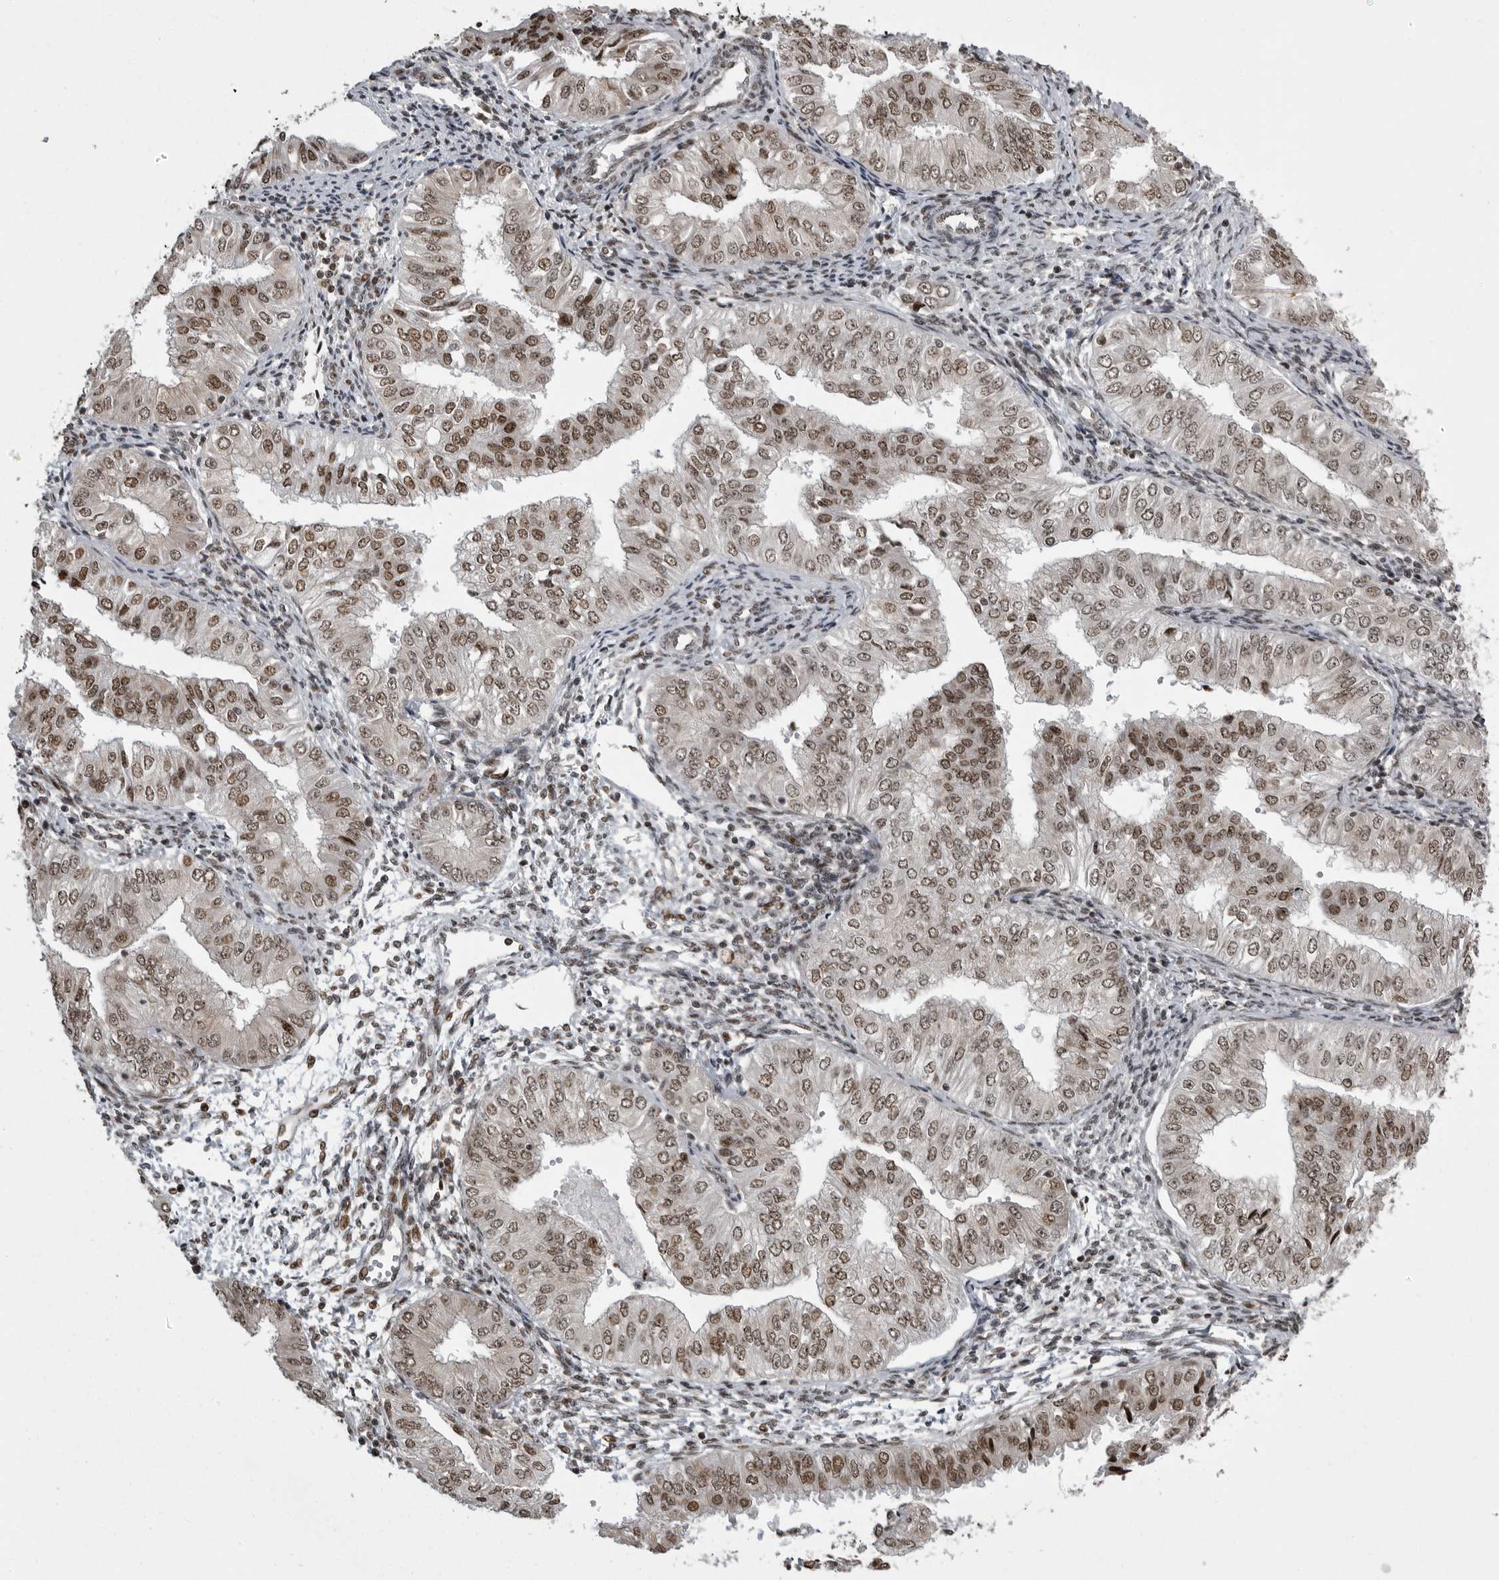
{"staining": {"intensity": "moderate", "quantity": ">75%", "location": "nuclear"}, "tissue": "endometrial cancer", "cell_type": "Tumor cells", "image_type": "cancer", "snomed": [{"axis": "morphology", "description": "Normal tissue, NOS"}, {"axis": "morphology", "description": "Adenocarcinoma, NOS"}, {"axis": "topography", "description": "Endometrium"}], "caption": "Immunohistochemistry (IHC) image of neoplastic tissue: human endometrial cancer stained using IHC demonstrates medium levels of moderate protein expression localized specifically in the nuclear of tumor cells, appearing as a nuclear brown color.", "gene": "YAF2", "patient": {"sex": "female", "age": 53}}